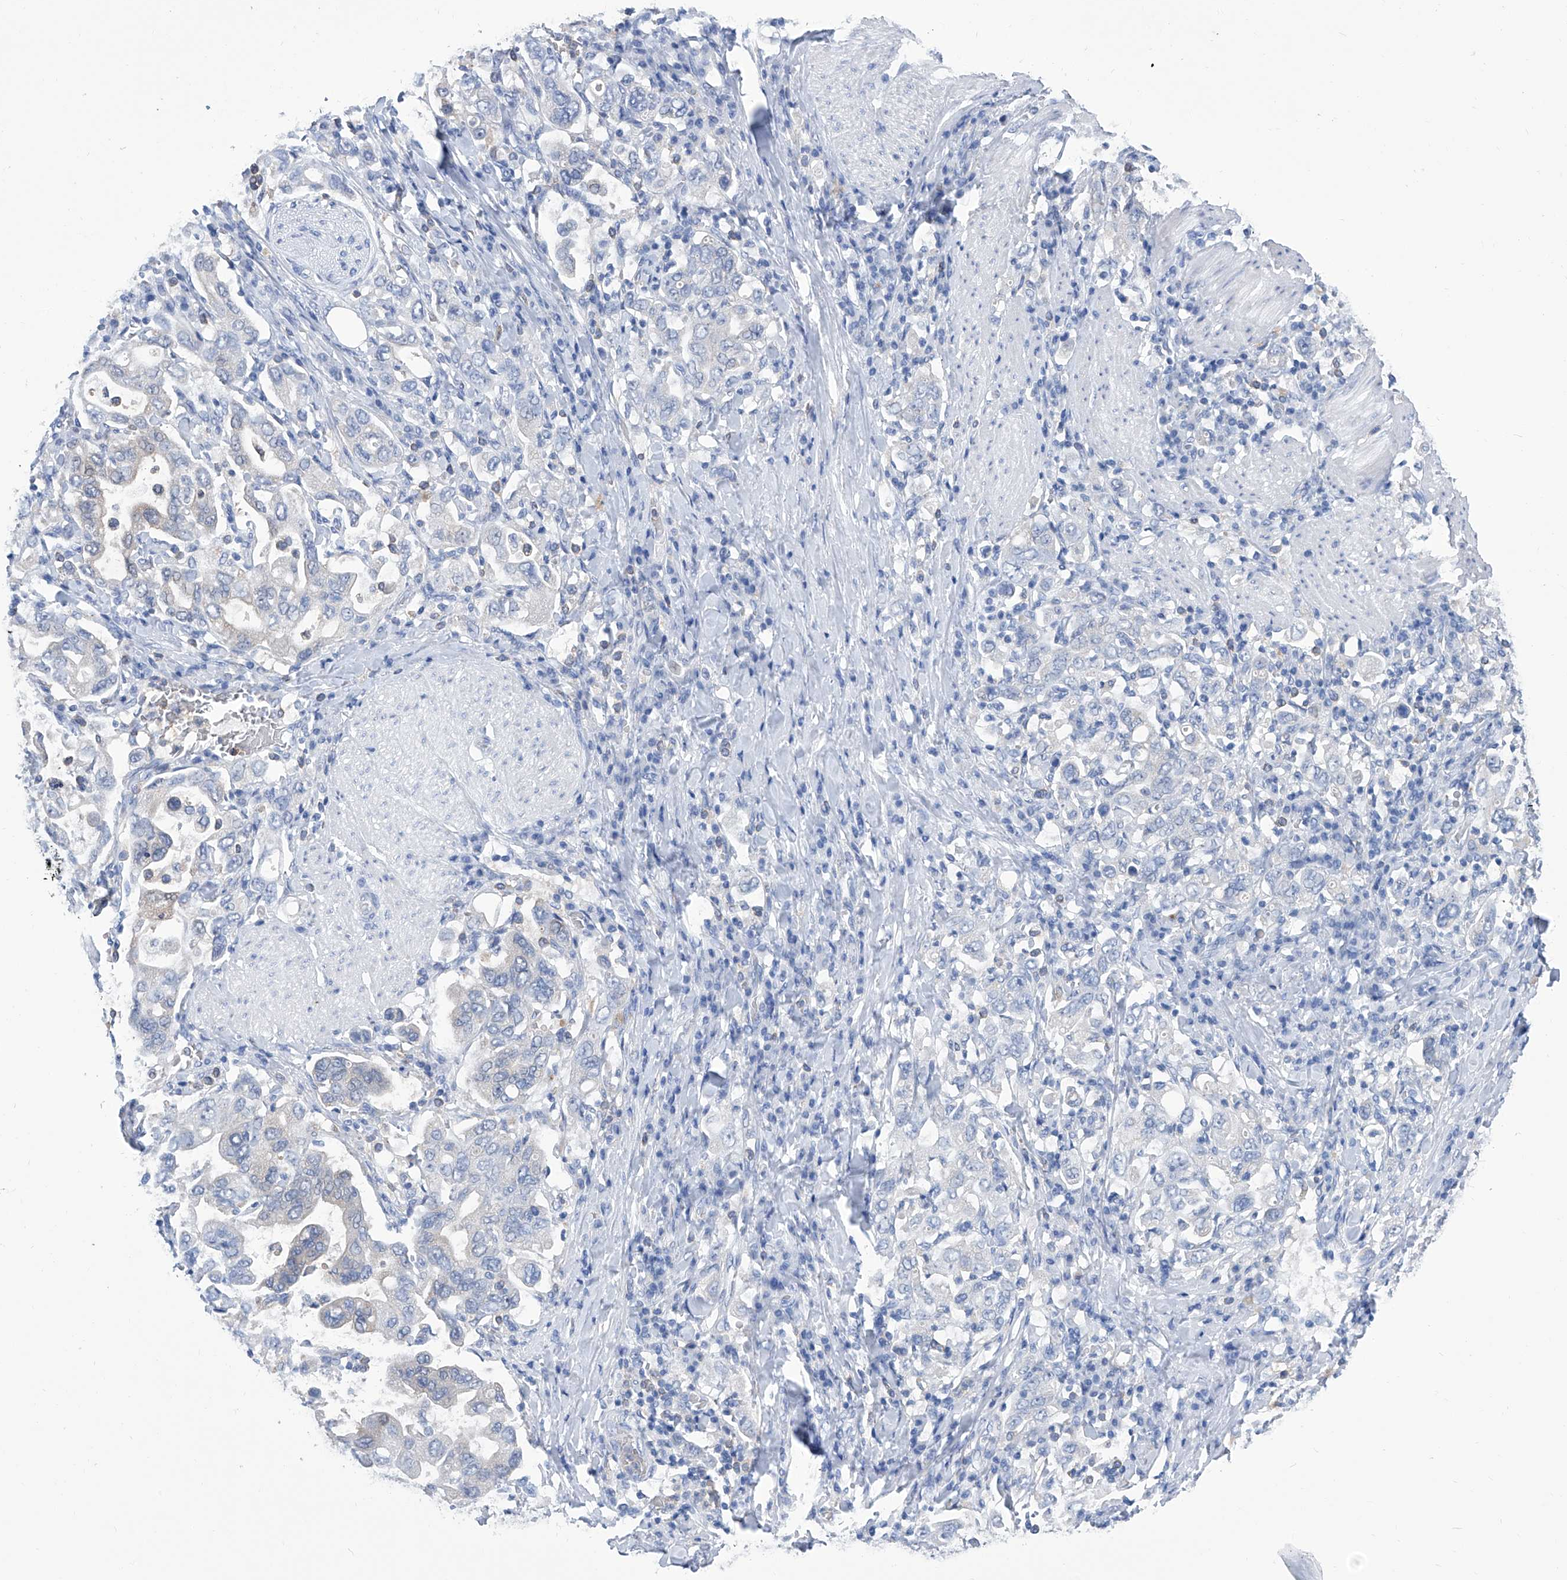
{"staining": {"intensity": "negative", "quantity": "none", "location": "none"}, "tissue": "stomach cancer", "cell_type": "Tumor cells", "image_type": "cancer", "snomed": [{"axis": "morphology", "description": "Adenocarcinoma, NOS"}, {"axis": "topography", "description": "Stomach, upper"}], "caption": "DAB immunohistochemical staining of stomach cancer (adenocarcinoma) demonstrates no significant staining in tumor cells.", "gene": "IMPA2", "patient": {"sex": "male", "age": 62}}